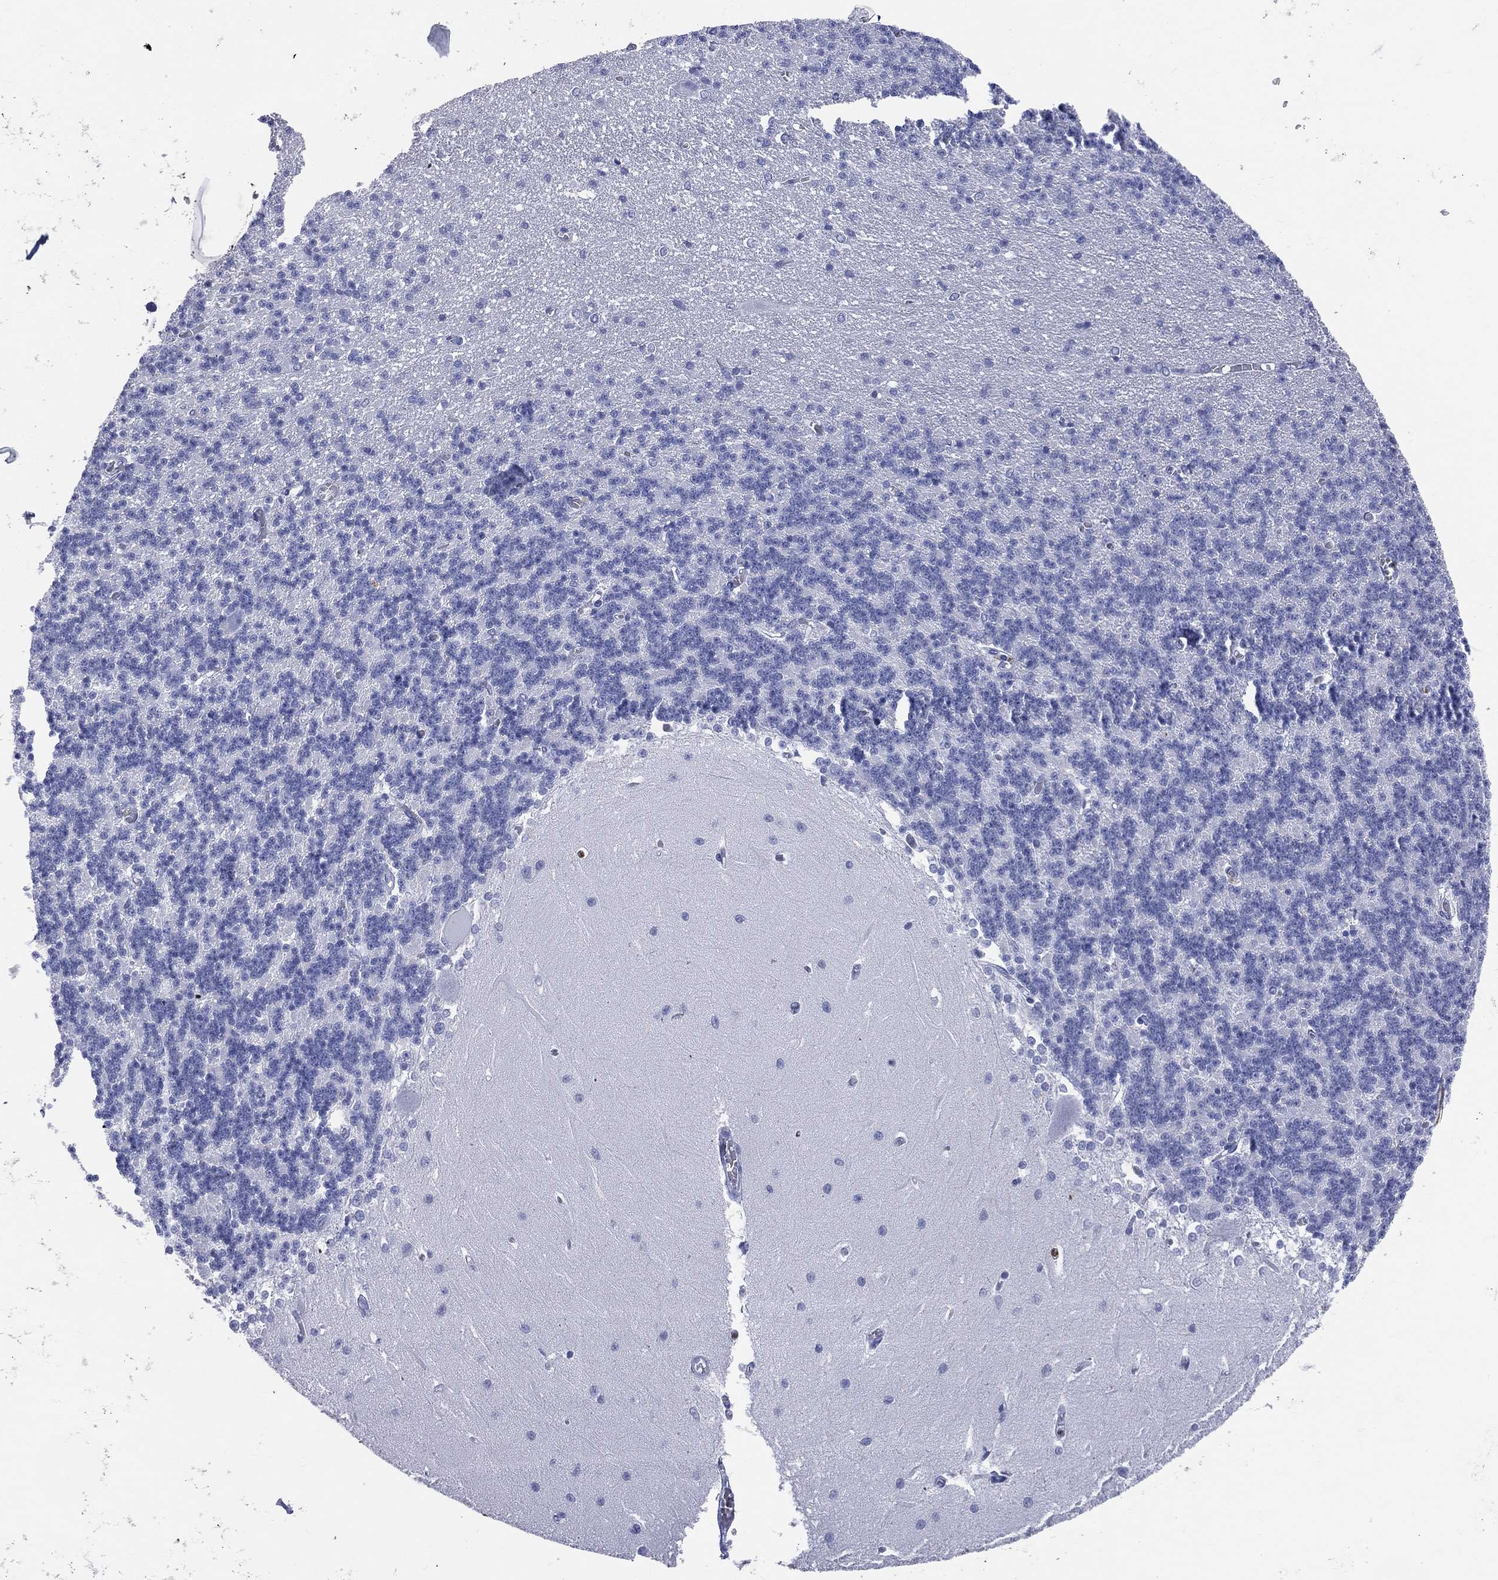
{"staining": {"intensity": "negative", "quantity": "none", "location": "none"}, "tissue": "cerebellum", "cell_type": "Cells in granular layer", "image_type": "normal", "snomed": [{"axis": "morphology", "description": "Normal tissue, NOS"}, {"axis": "topography", "description": "Cerebellum"}], "caption": "Protein analysis of benign cerebellum shows no significant positivity in cells in granular layer.", "gene": "PGLYRP1", "patient": {"sex": "male", "age": 37}}